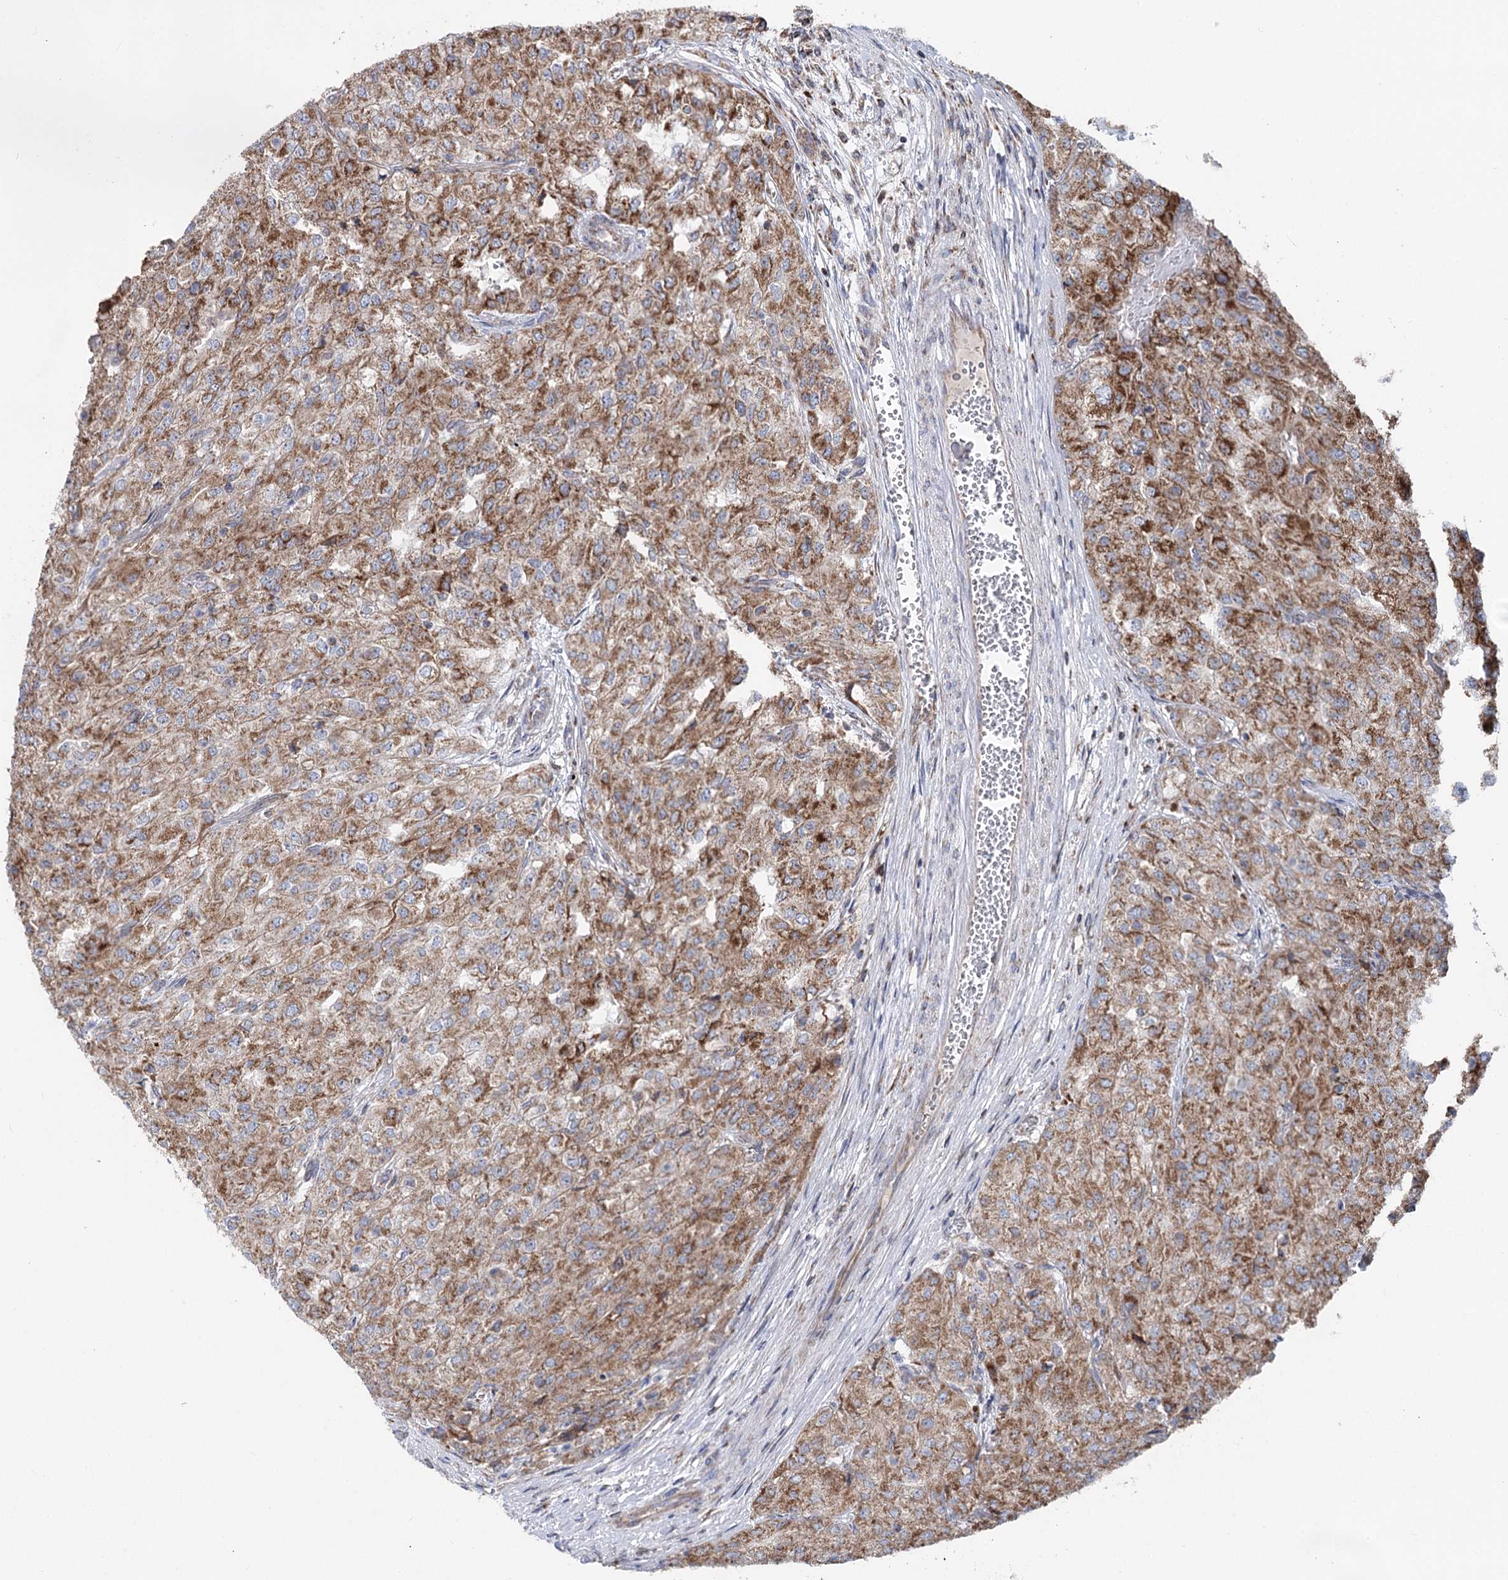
{"staining": {"intensity": "strong", "quantity": "25%-75%", "location": "cytoplasmic/membranous"}, "tissue": "renal cancer", "cell_type": "Tumor cells", "image_type": "cancer", "snomed": [{"axis": "morphology", "description": "Adenocarcinoma, NOS"}, {"axis": "topography", "description": "Kidney"}], "caption": "Immunohistochemical staining of human renal adenocarcinoma reveals strong cytoplasmic/membranous protein positivity in about 25%-75% of tumor cells.", "gene": "MSANTD2", "patient": {"sex": "female", "age": 54}}